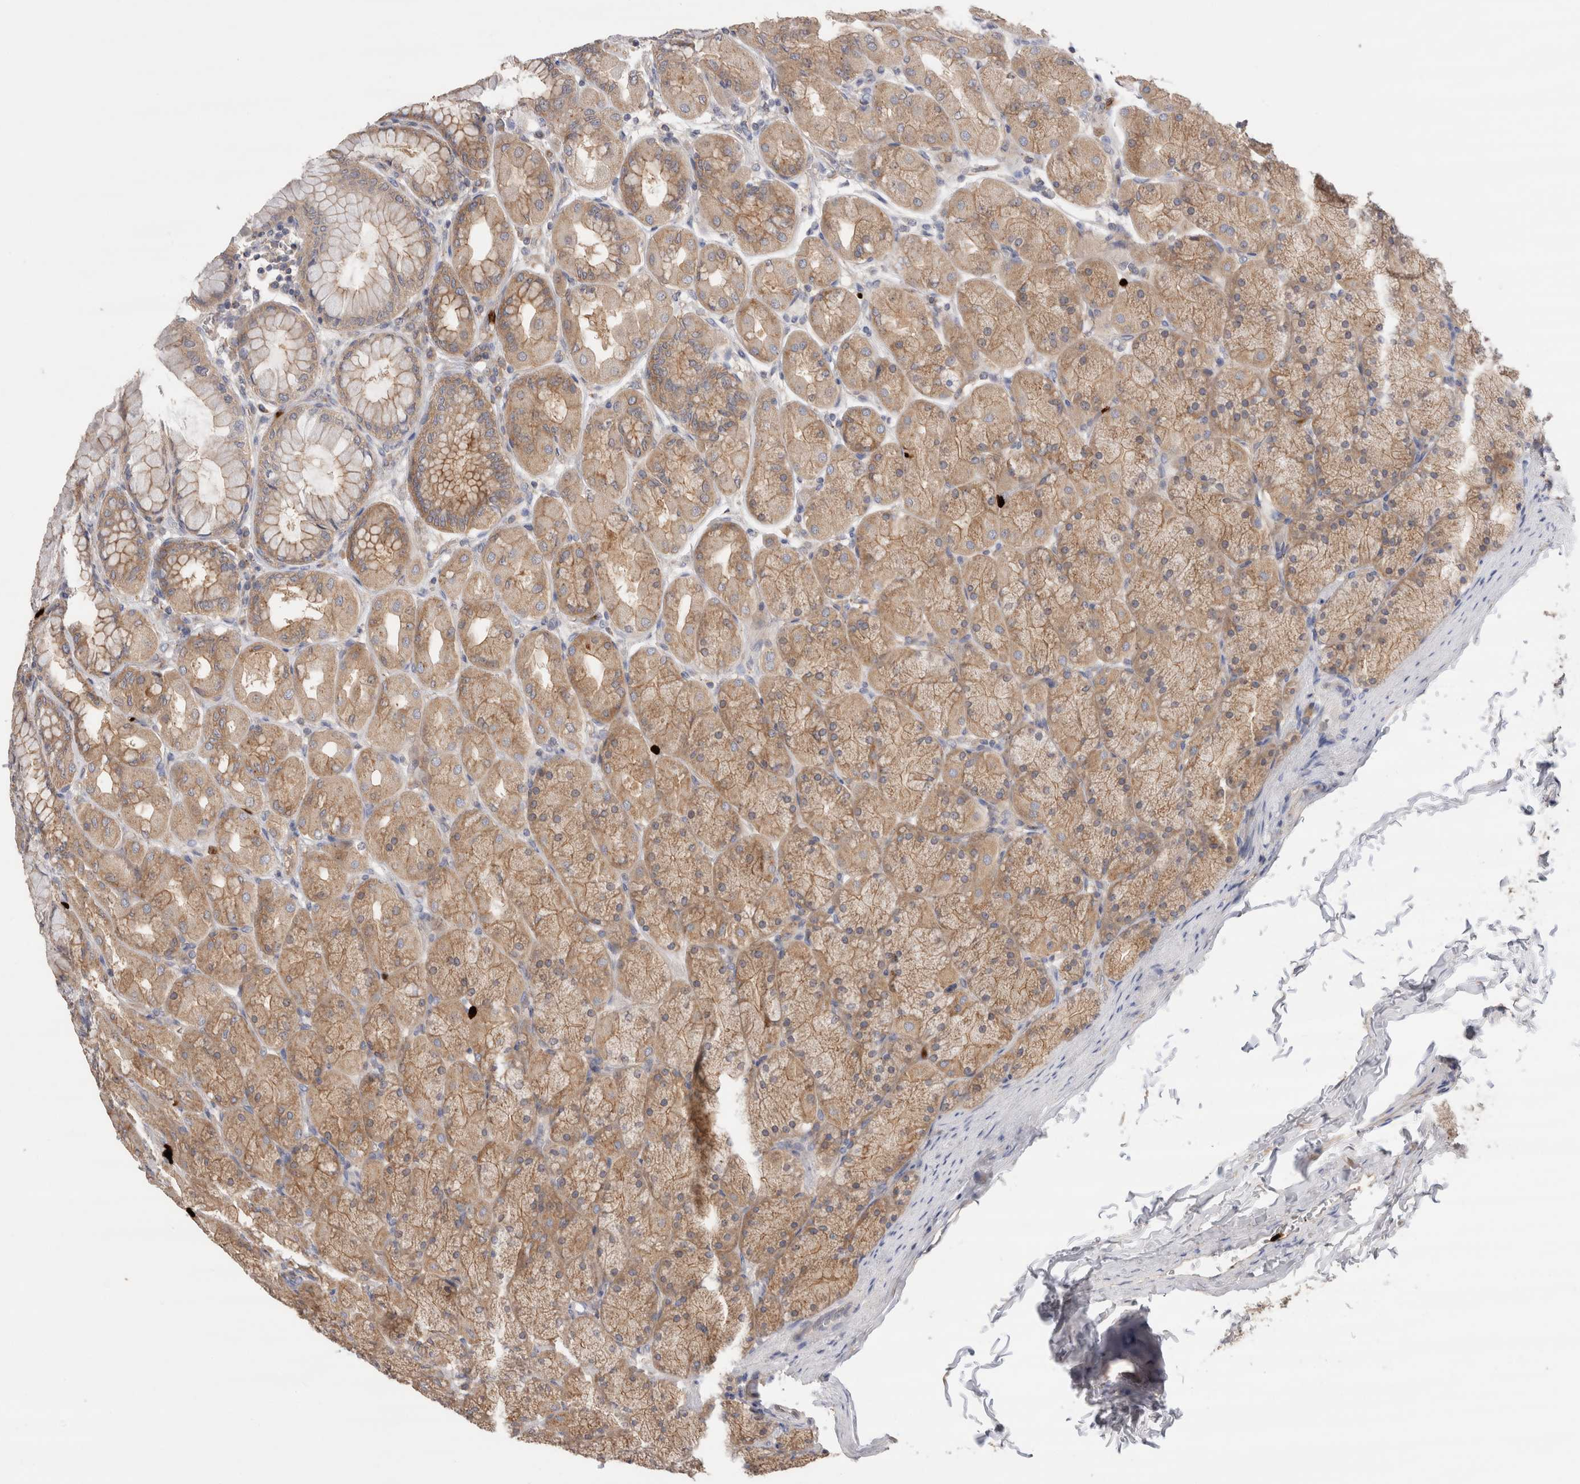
{"staining": {"intensity": "moderate", "quantity": ">75%", "location": "cytoplasmic/membranous"}, "tissue": "stomach", "cell_type": "Glandular cells", "image_type": "normal", "snomed": [{"axis": "morphology", "description": "Normal tissue, NOS"}, {"axis": "topography", "description": "Stomach, upper"}], "caption": "Immunohistochemistry (IHC) micrograph of unremarkable stomach: human stomach stained using immunohistochemistry displays medium levels of moderate protein expression localized specifically in the cytoplasmic/membranous of glandular cells, appearing as a cytoplasmic/membranous brown color.", "gene": "NXT2", "patient": {"sex": "female", "age": 56}}